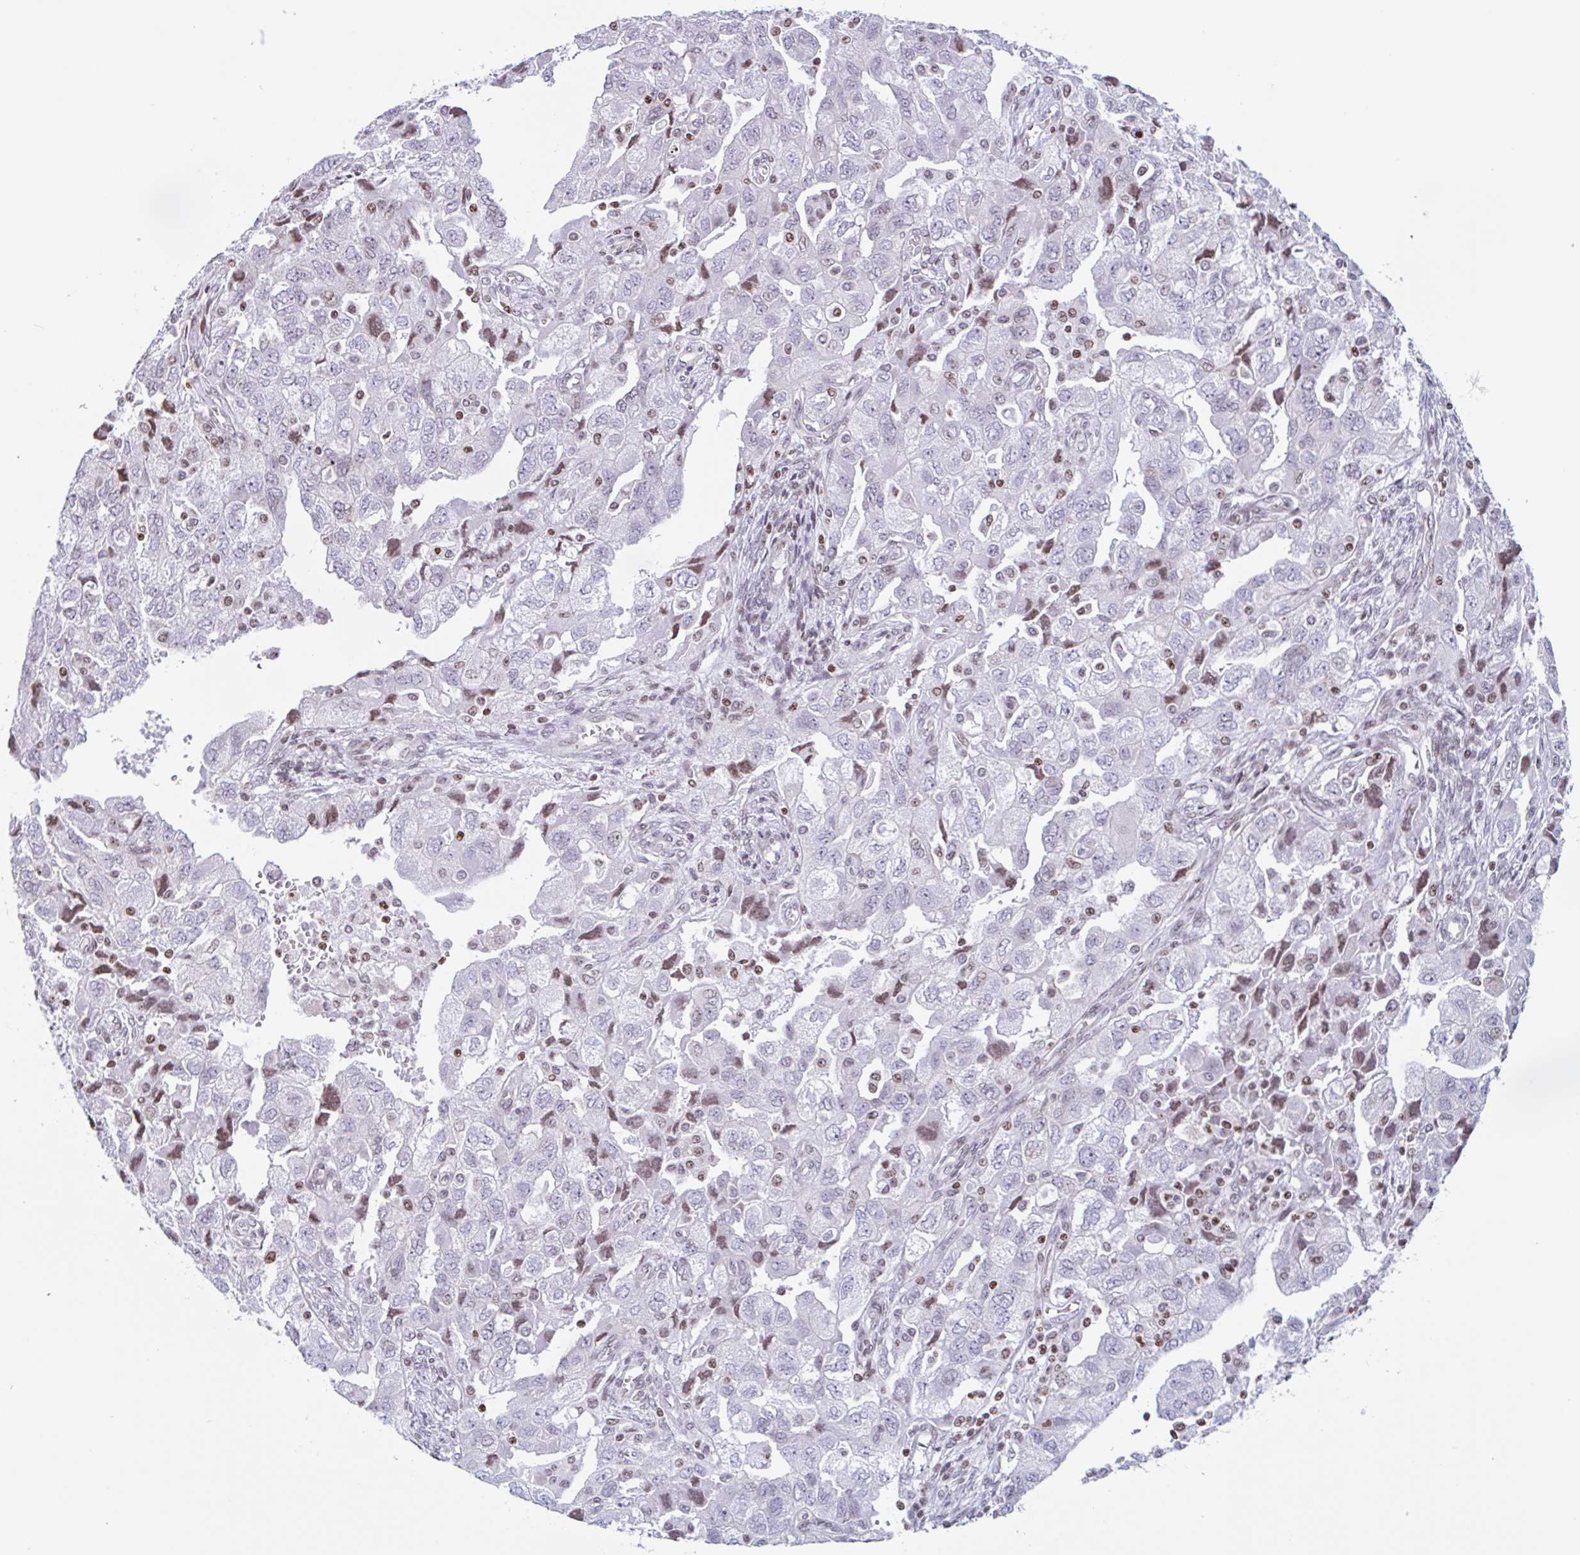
{"staining": {"intensity": "moderate", "quantity": "<25%", "location": "nuclear"}, "tissue": "ovarian cancer", "cell_type": "Tumor cells", "image_type": "cancer", "snomed": [{"axis": "morphology", "description": "Carcinoma, NOS"}, {"axis": "morphology", "description": "Cystadenocarcinoma, serous, NOS"}, {"axis": "topography", "description": "Ovary"}], "caption": "A brown stain shows moderate nuclear expression of a protein in ovarian cancer (serous cystadenocarcinoma) tumor cells.", "gene": "NOL6", "patient": {"sex": "female", "age": 69}}